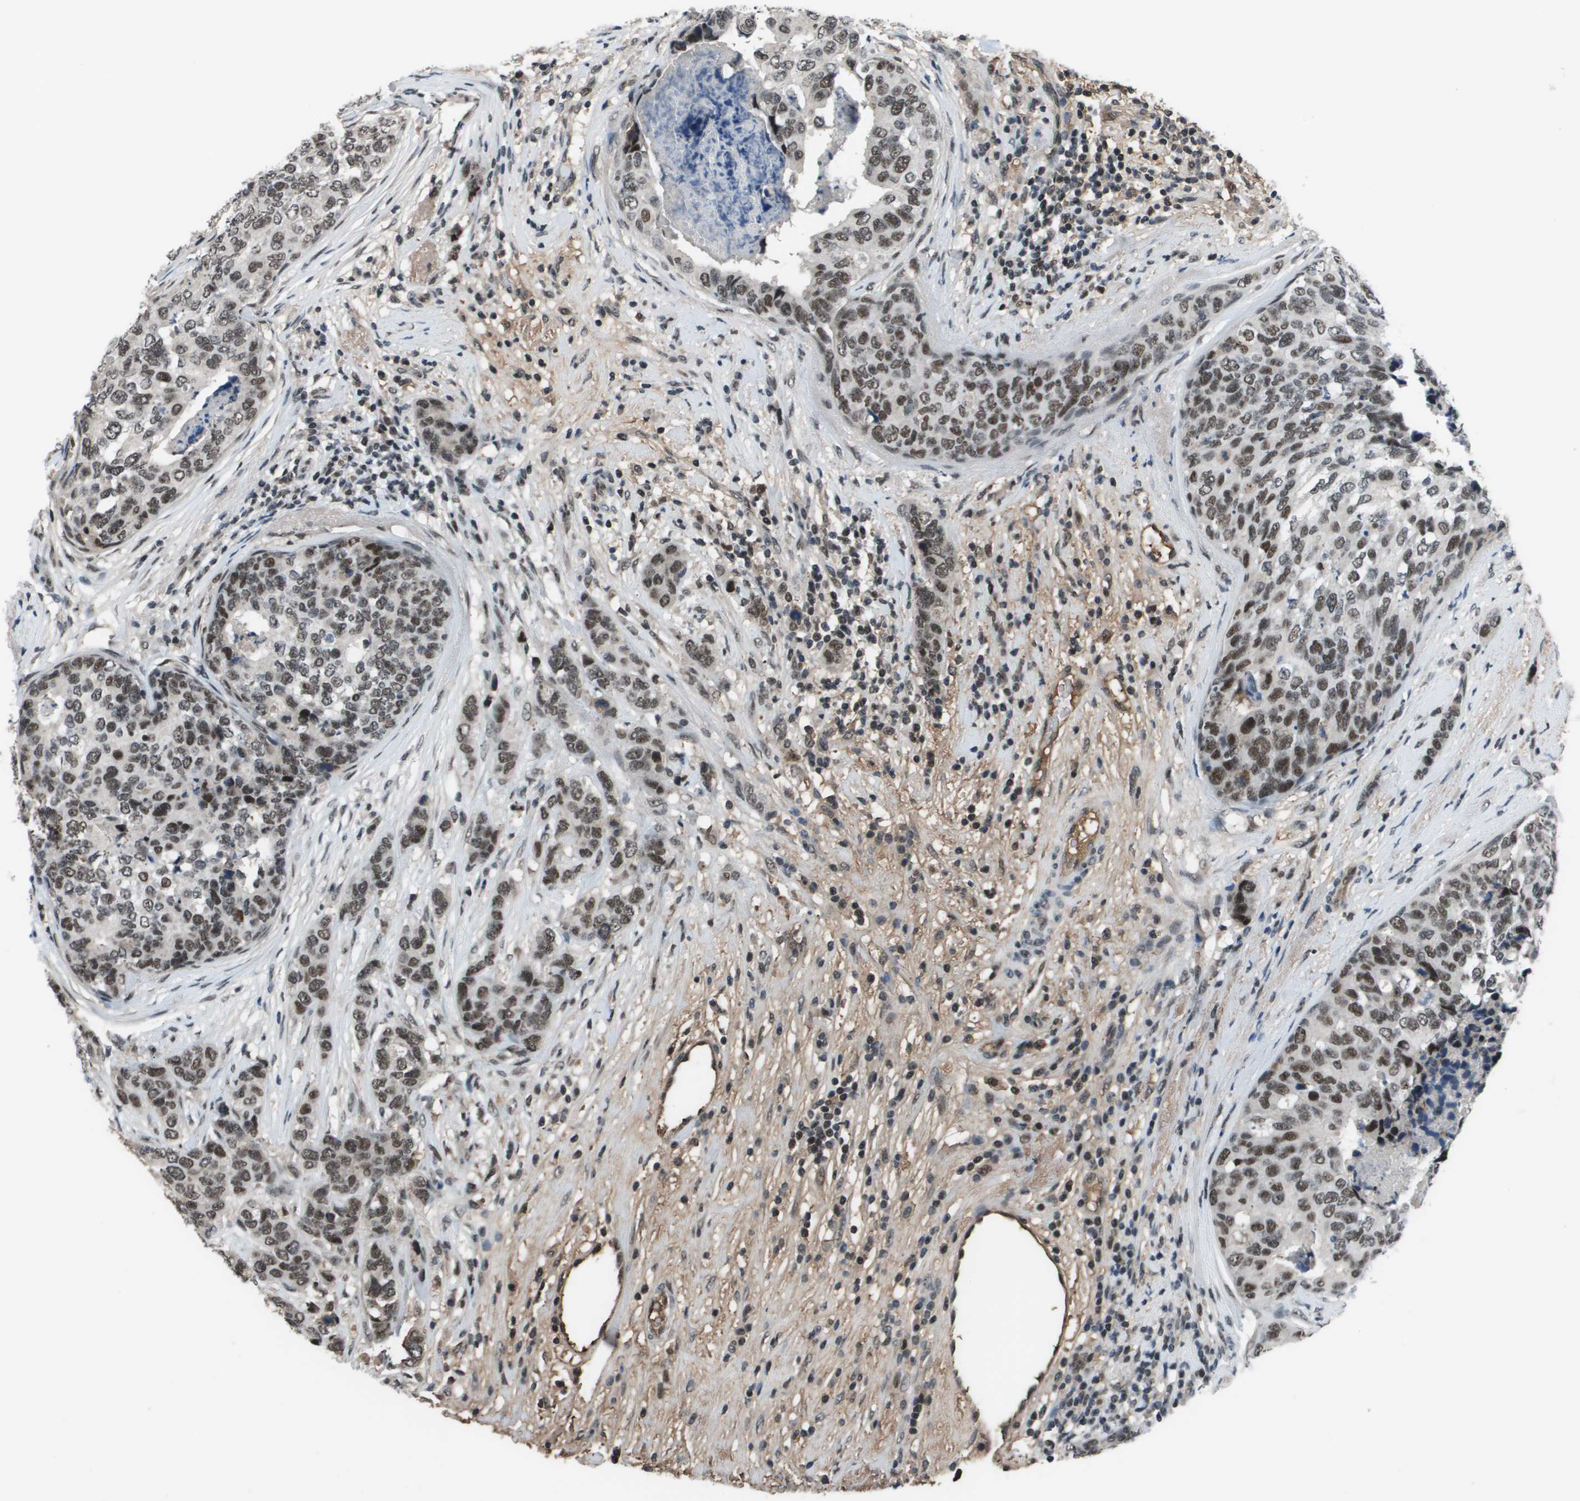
{"staining": {"intensity": "moderate", "quantity": ">75%", "location": "nuclear"}, "tissue": "breast cancer", "cell_type": "Tumor cells", "image_type": "cancer", "snomed": [{"axis": "morphology", "description": "Lobular carcinoma"}, {"axis": "topography", "description": "Breast"}], "caption": "Immunohistochemical staining of breast lobular carcinoma reveals medium levels of moderate nuclear protein positivity in approximately >75% of tumor cells. (DAB IHC, brown staining for protein, blue staining for nuclei).", "gene": "THRAP3", "patient": {"sex": "female", "age": 59}}